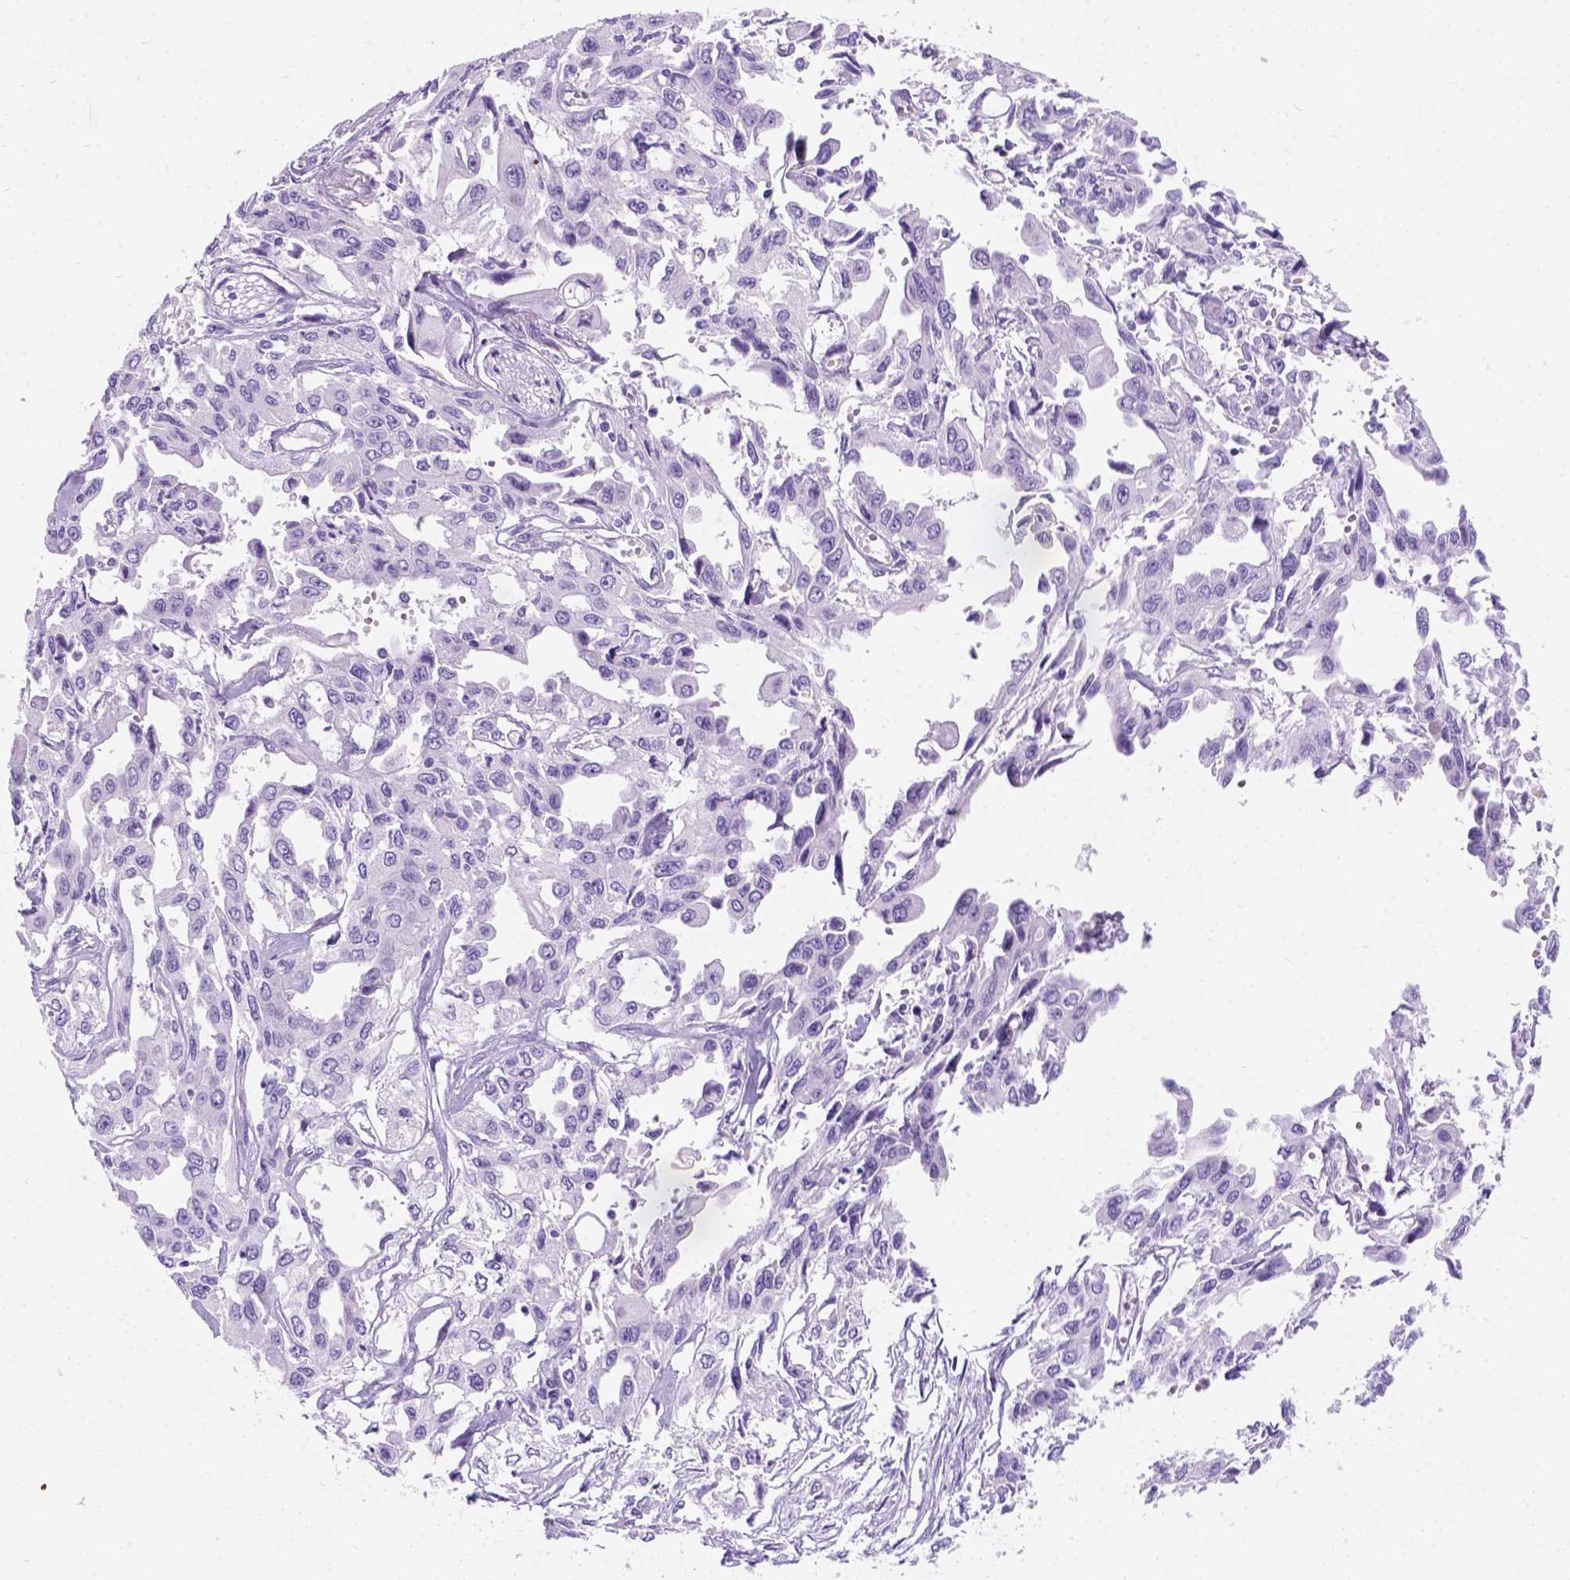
{"staining": {"intensity": "negative", "quantity": "none", "location": "none"}, "tissue": "pancreatic cancer", "cell_type": "Tumor cells", "image_type": "cancer", "snomed": [{"axis": "morphology", "description": "Adenocarcinoma, NOS"}, {"axis": "topography", "description": "Pancreas"}], "caption": "A high-resolution micrograph shows immunohistochemistry staining of pancreatic adenocarcinoma, which exhibits no significant expression in tumor cells.", "gene": "C7orf57", "patient": {"sex": "female", "age": 55}}